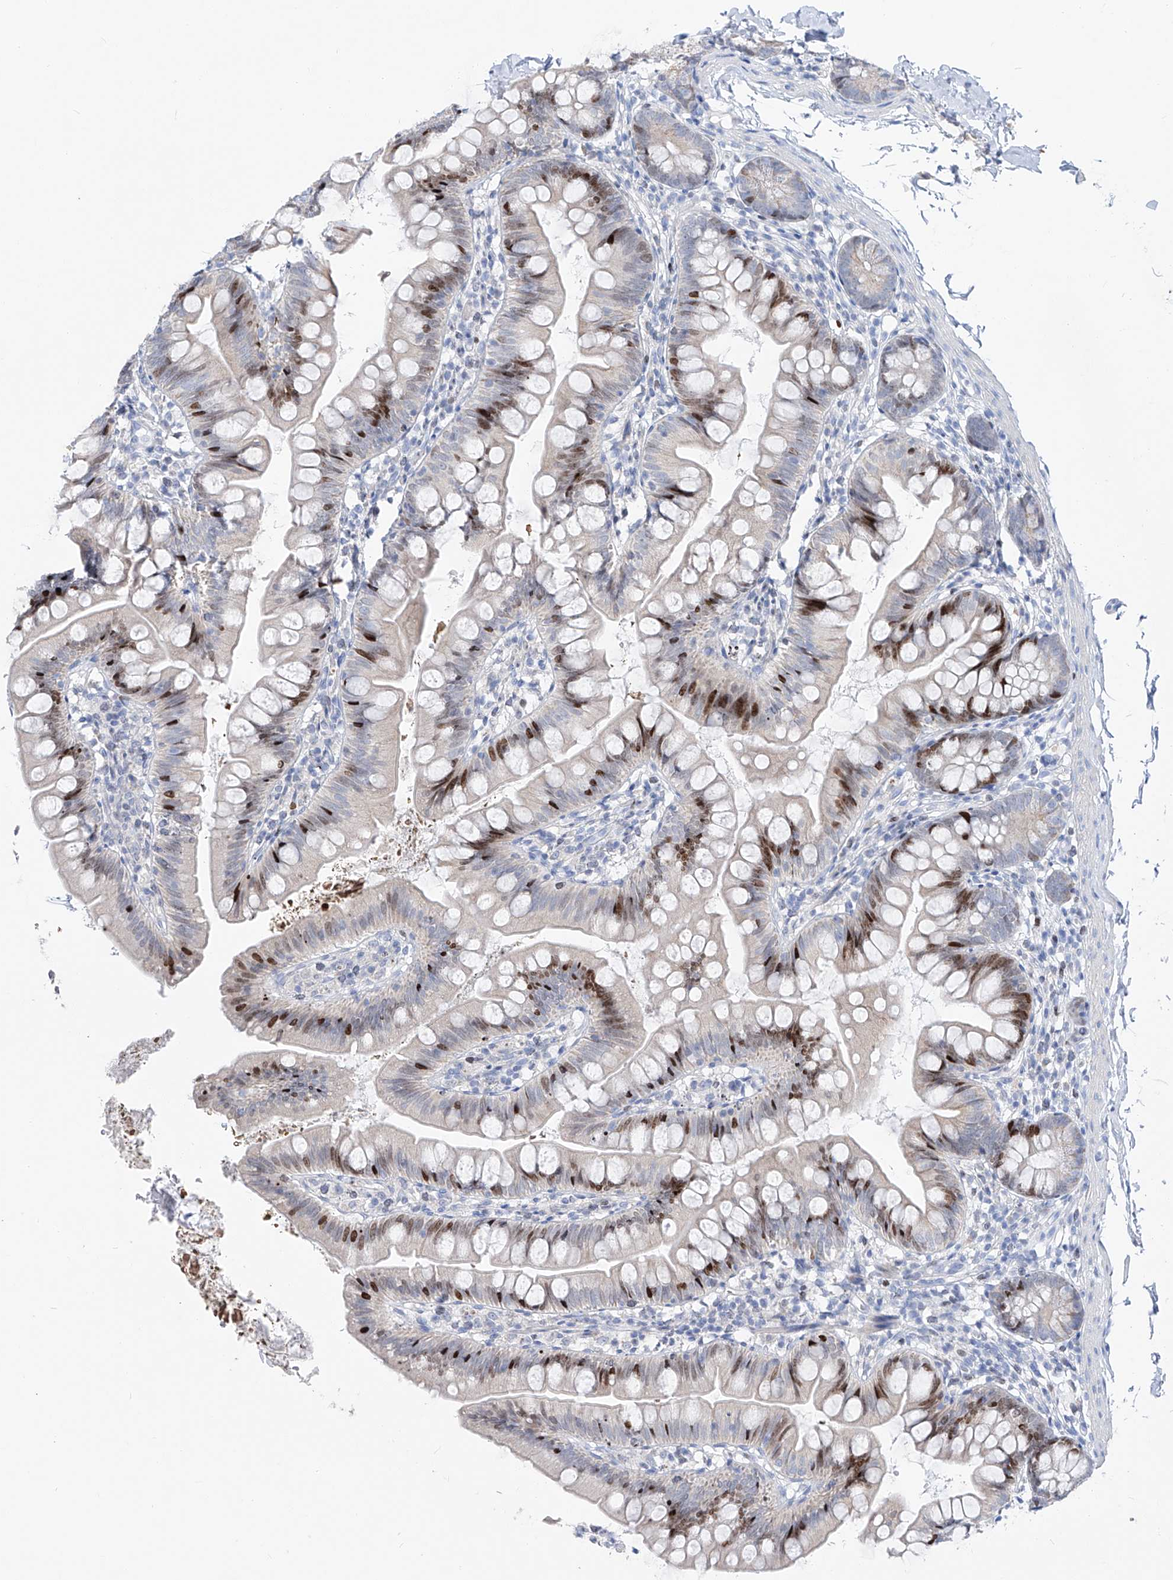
{"staining": {"intensity": "moderate", "quantity": "25%-75%", "location": "nuclear"}, "tissue": "small intestine", "cell_type": "Glandular cells", "image_type": "normal", "snomed": [{"axis": "morphology", "description": "Normal tissue, NOS"}, {"axis": "topography", "description": "Small intestine"}], "caption": "Moderate nuclear positivity is present in about 25%-75% of glandular cells in benign small intestine.", "gene": "FRS3", "patient": {"sex": "male", "age": 7}}